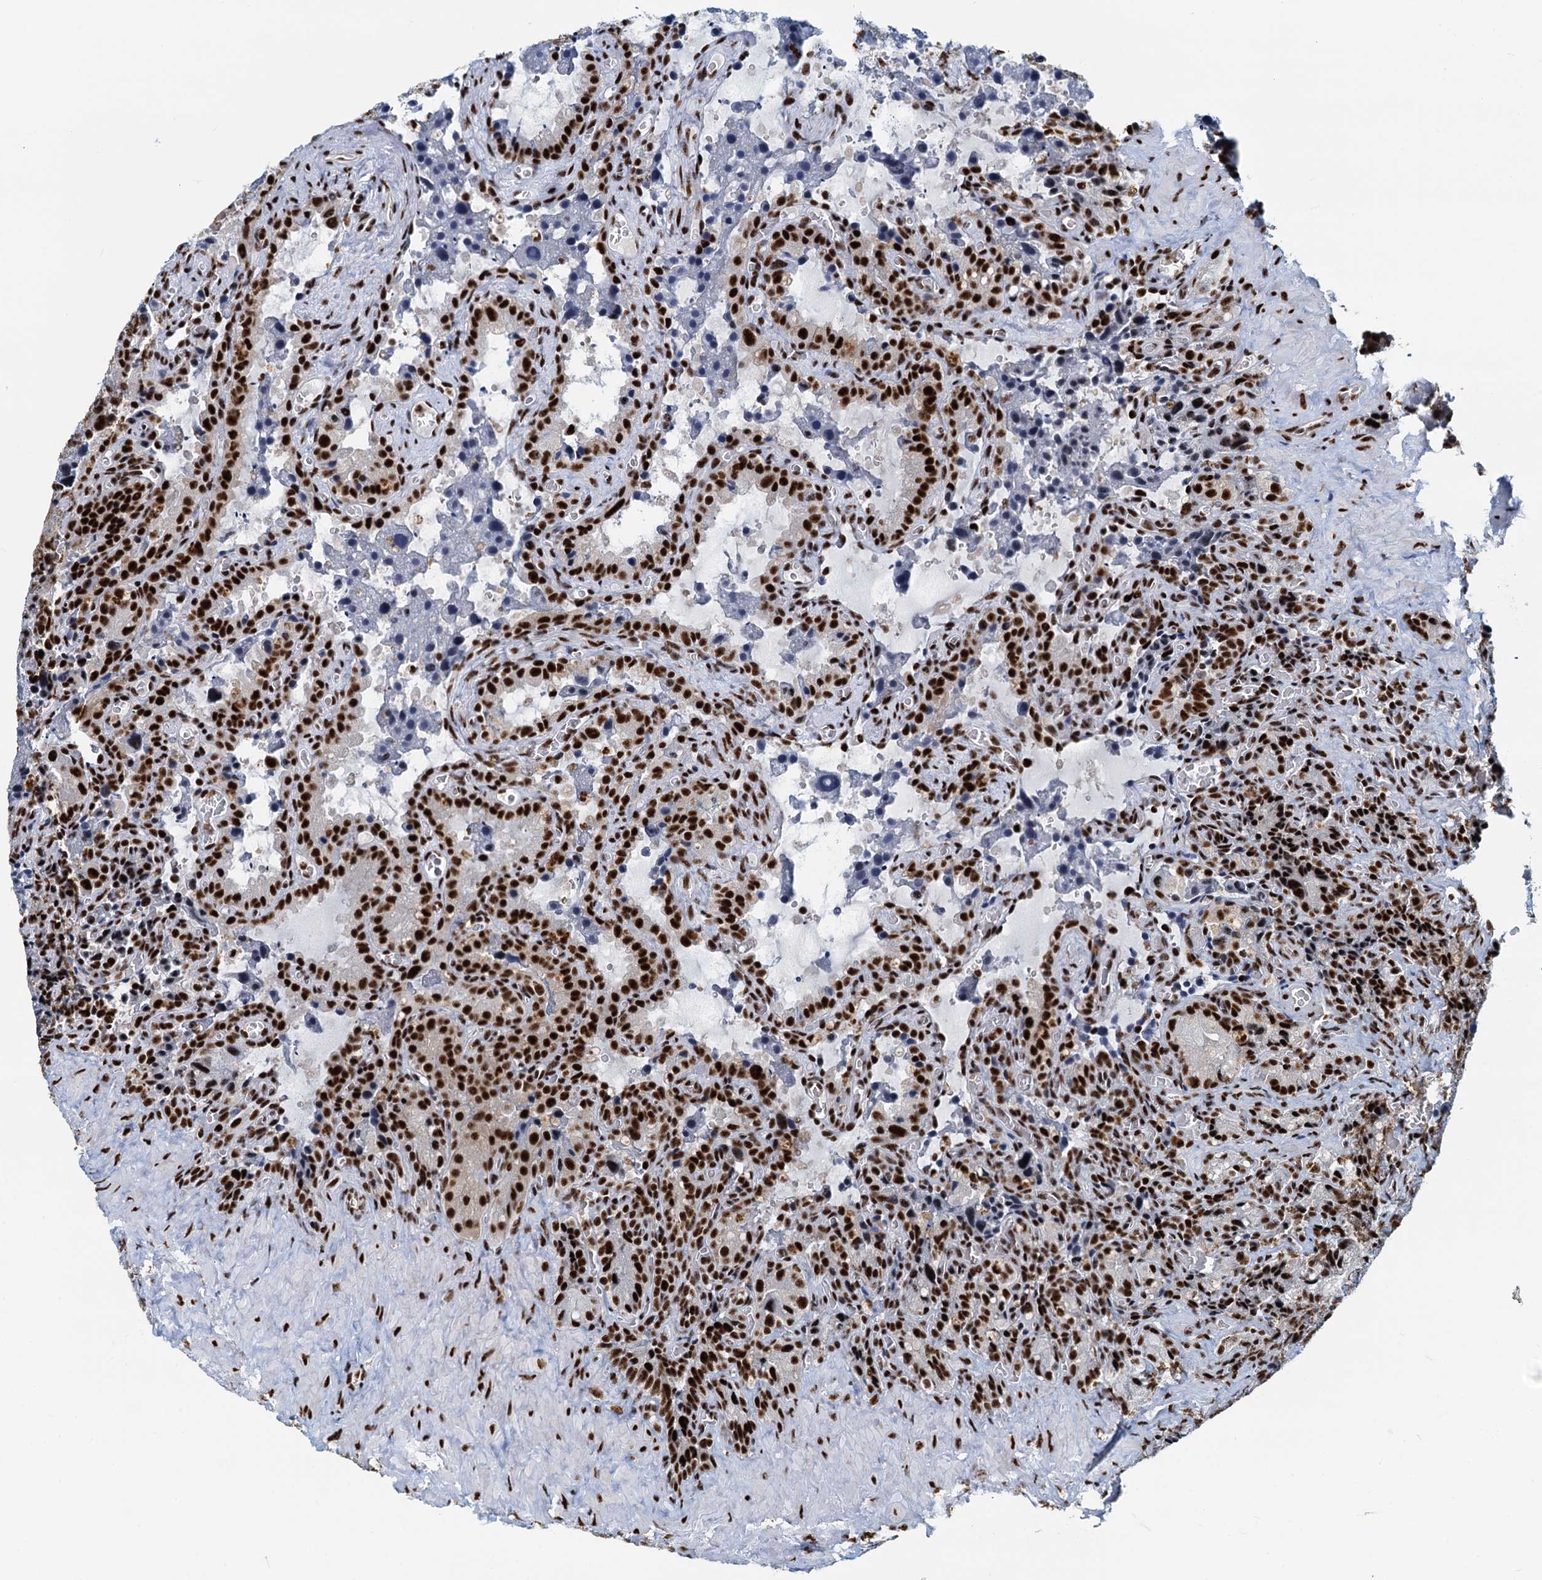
{"staining": {"intensity": "strong", "quantity": ">75%", "location": "nuclear"}, "tissue": "seminal vesicle", "cell_type": "Glandular cells", "image_type": "normal", "snomed": [{"axis": "morphology", "description": "Normal tissue, NOS"}, {"axis": "topography", "description": "Seminal veicle"}], "caption": "Glandular cells reveal strong nuclear expression in about >75% of cells in normal seminal vesicle. The staining is performed using DAB brown chromogen to label protein expression. The nuclei are counter-stained blue using hematoxylin.", "gene": "RBM26", "patient": {"sex": "male", "age": 62}}